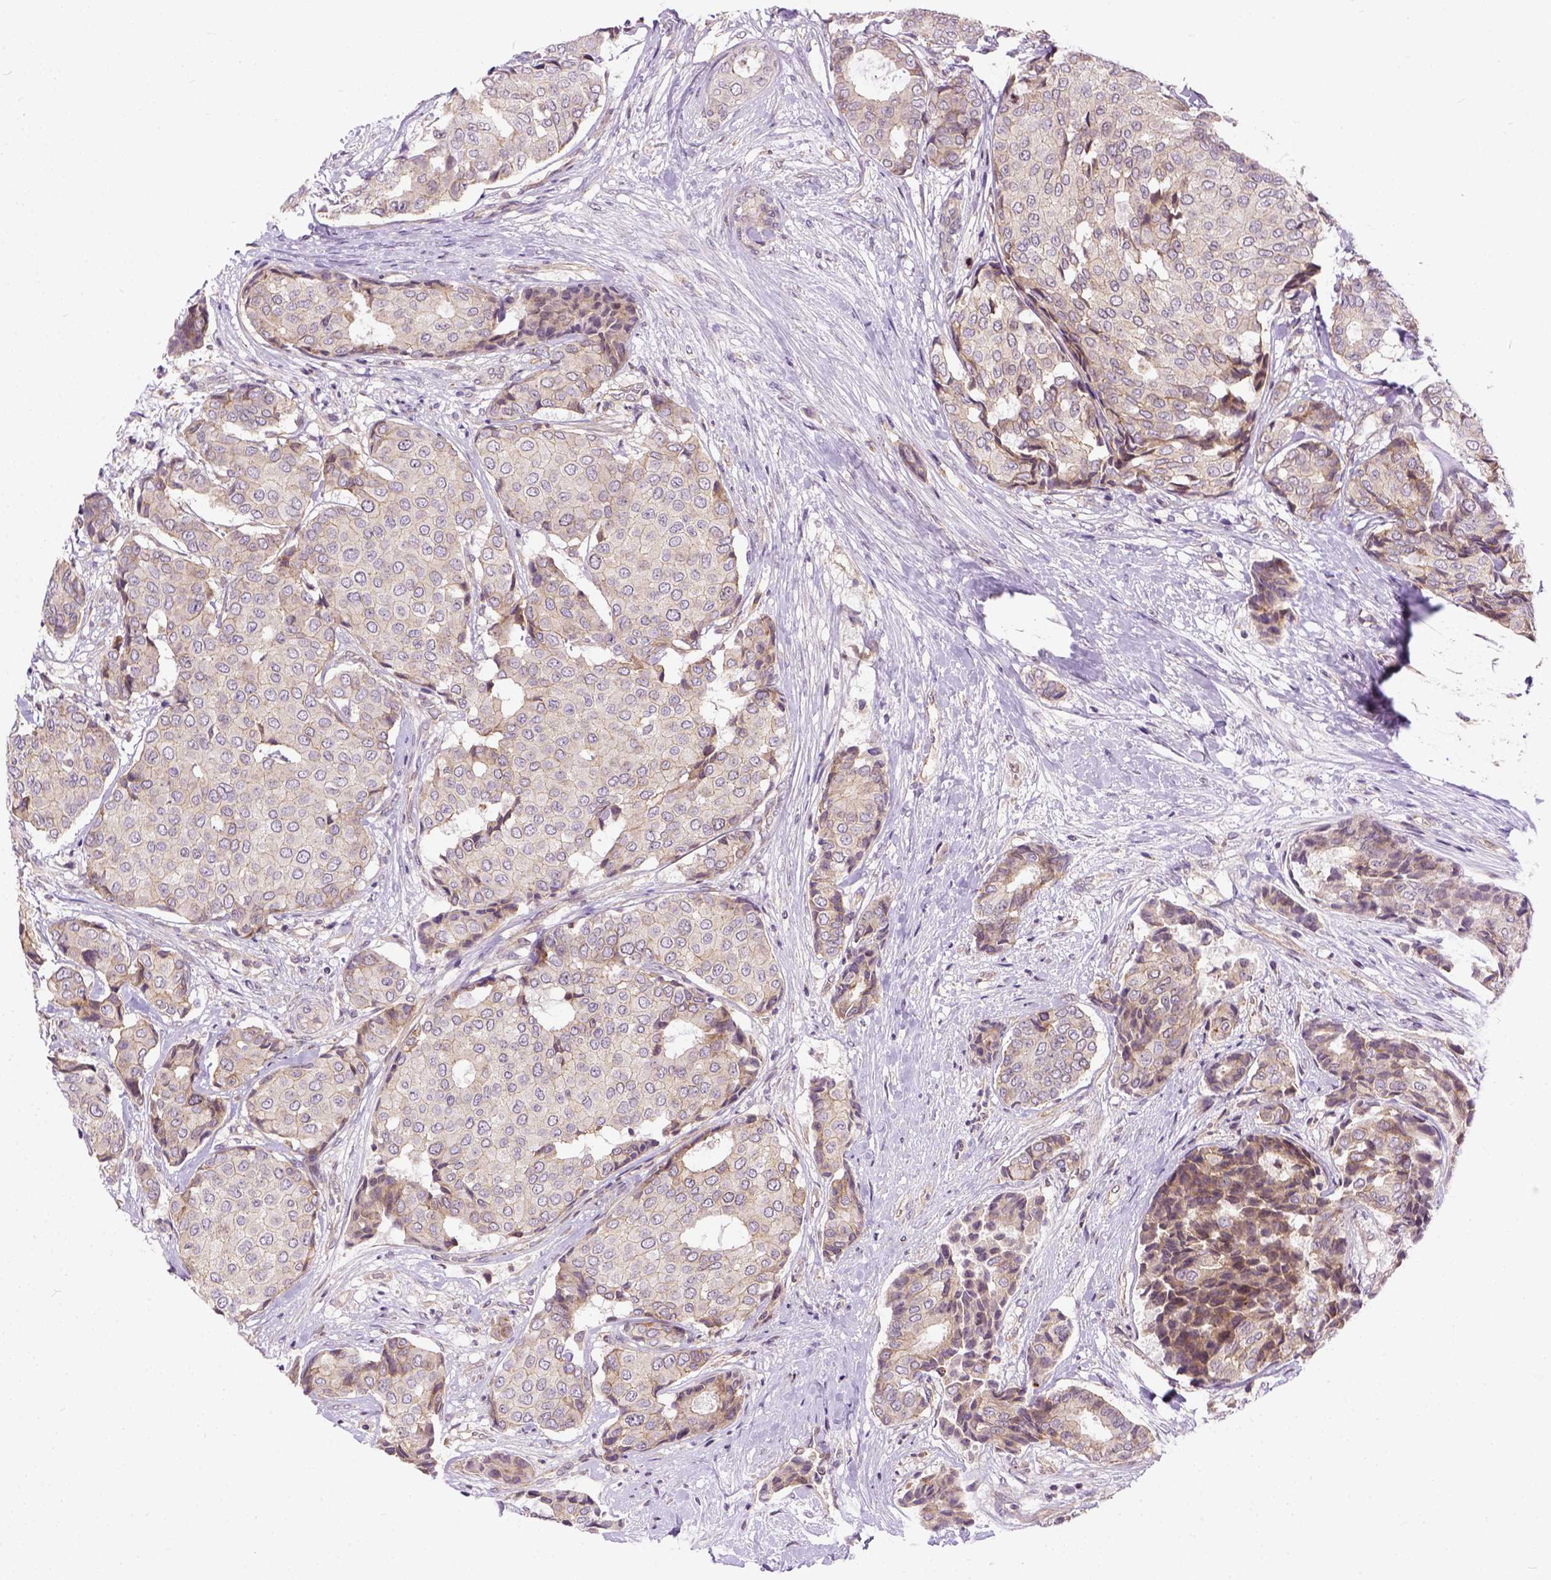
{"staining": {"intensity": "weak", "quantity": "25%-75%", "location": "cytoplasmic/membranous"}, "tissue": "breast cancer", "cell_type": "Tumor cells", "image_type": "cancer", "snomed": [{"axis": "morphology", "description": "Duct carcinoma"}, {"axis": "topography", "description": "Breast"}], "caption": "Breast cancer was stained to show a protein in brown. There is low levels of weak cytoplasmic/membranous positivity in about 25%-75% of tumor cells.", "gene": "KAZN", "patient": {"sex": "female", "age": 75}}